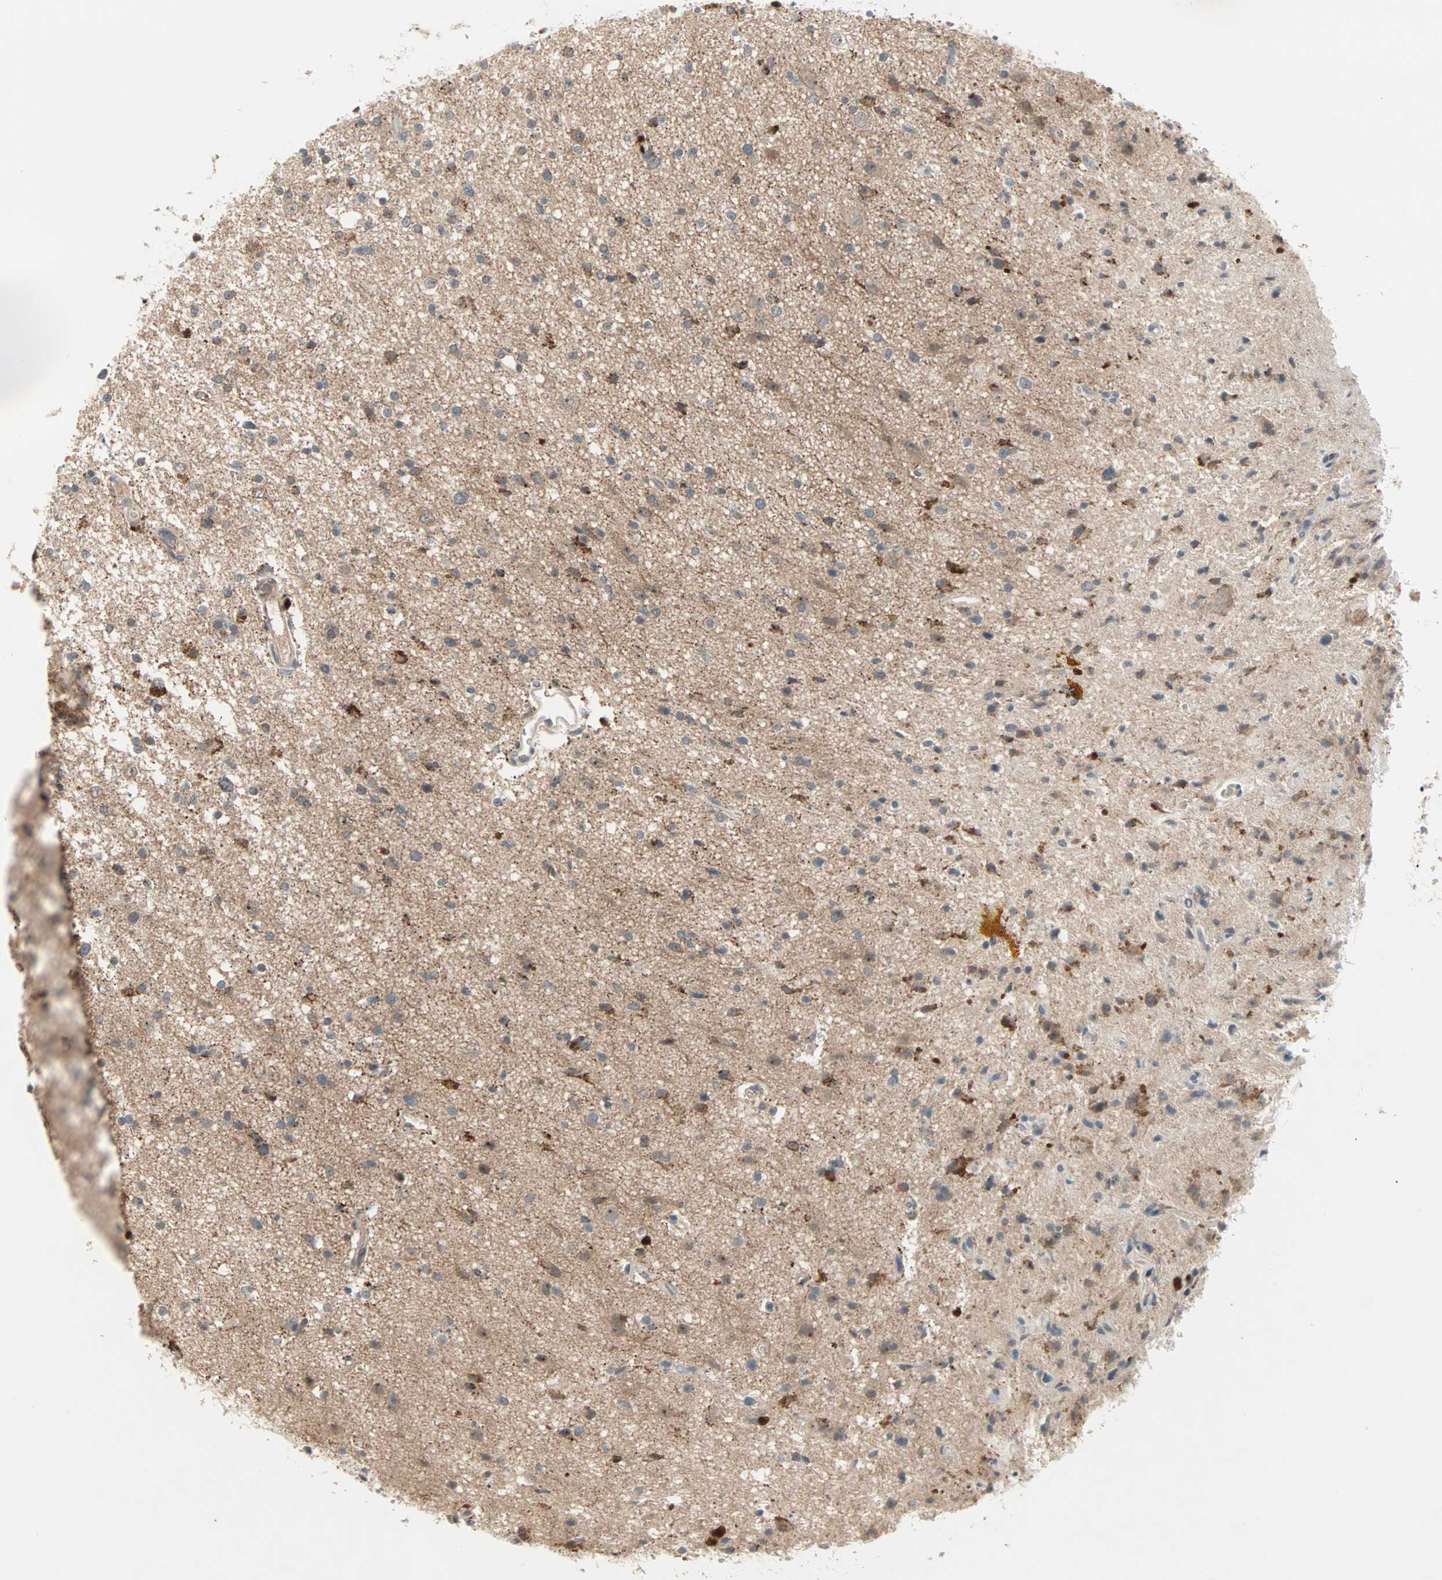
{"staining": {"intensity": "moderate", "quantity": "25%-75%", "location": "cytoplasmic/membranous"}, "tissue": "glioma", "cell_type": "Tumor cells", "image_type": "cancer", "snomed": [{"axis": "morphology", "description": "Glioma, malignant, High grade"}, {"axis": "topography", "description": "Brain"}], "caption": "An image of human high-grade glioma (malignant) stained for a protein reveals moderate cytoplasmic/membranous brown staining in tumor cells.", "gene": "PROS1", "patient": {"sex": "male", "age": 33}}